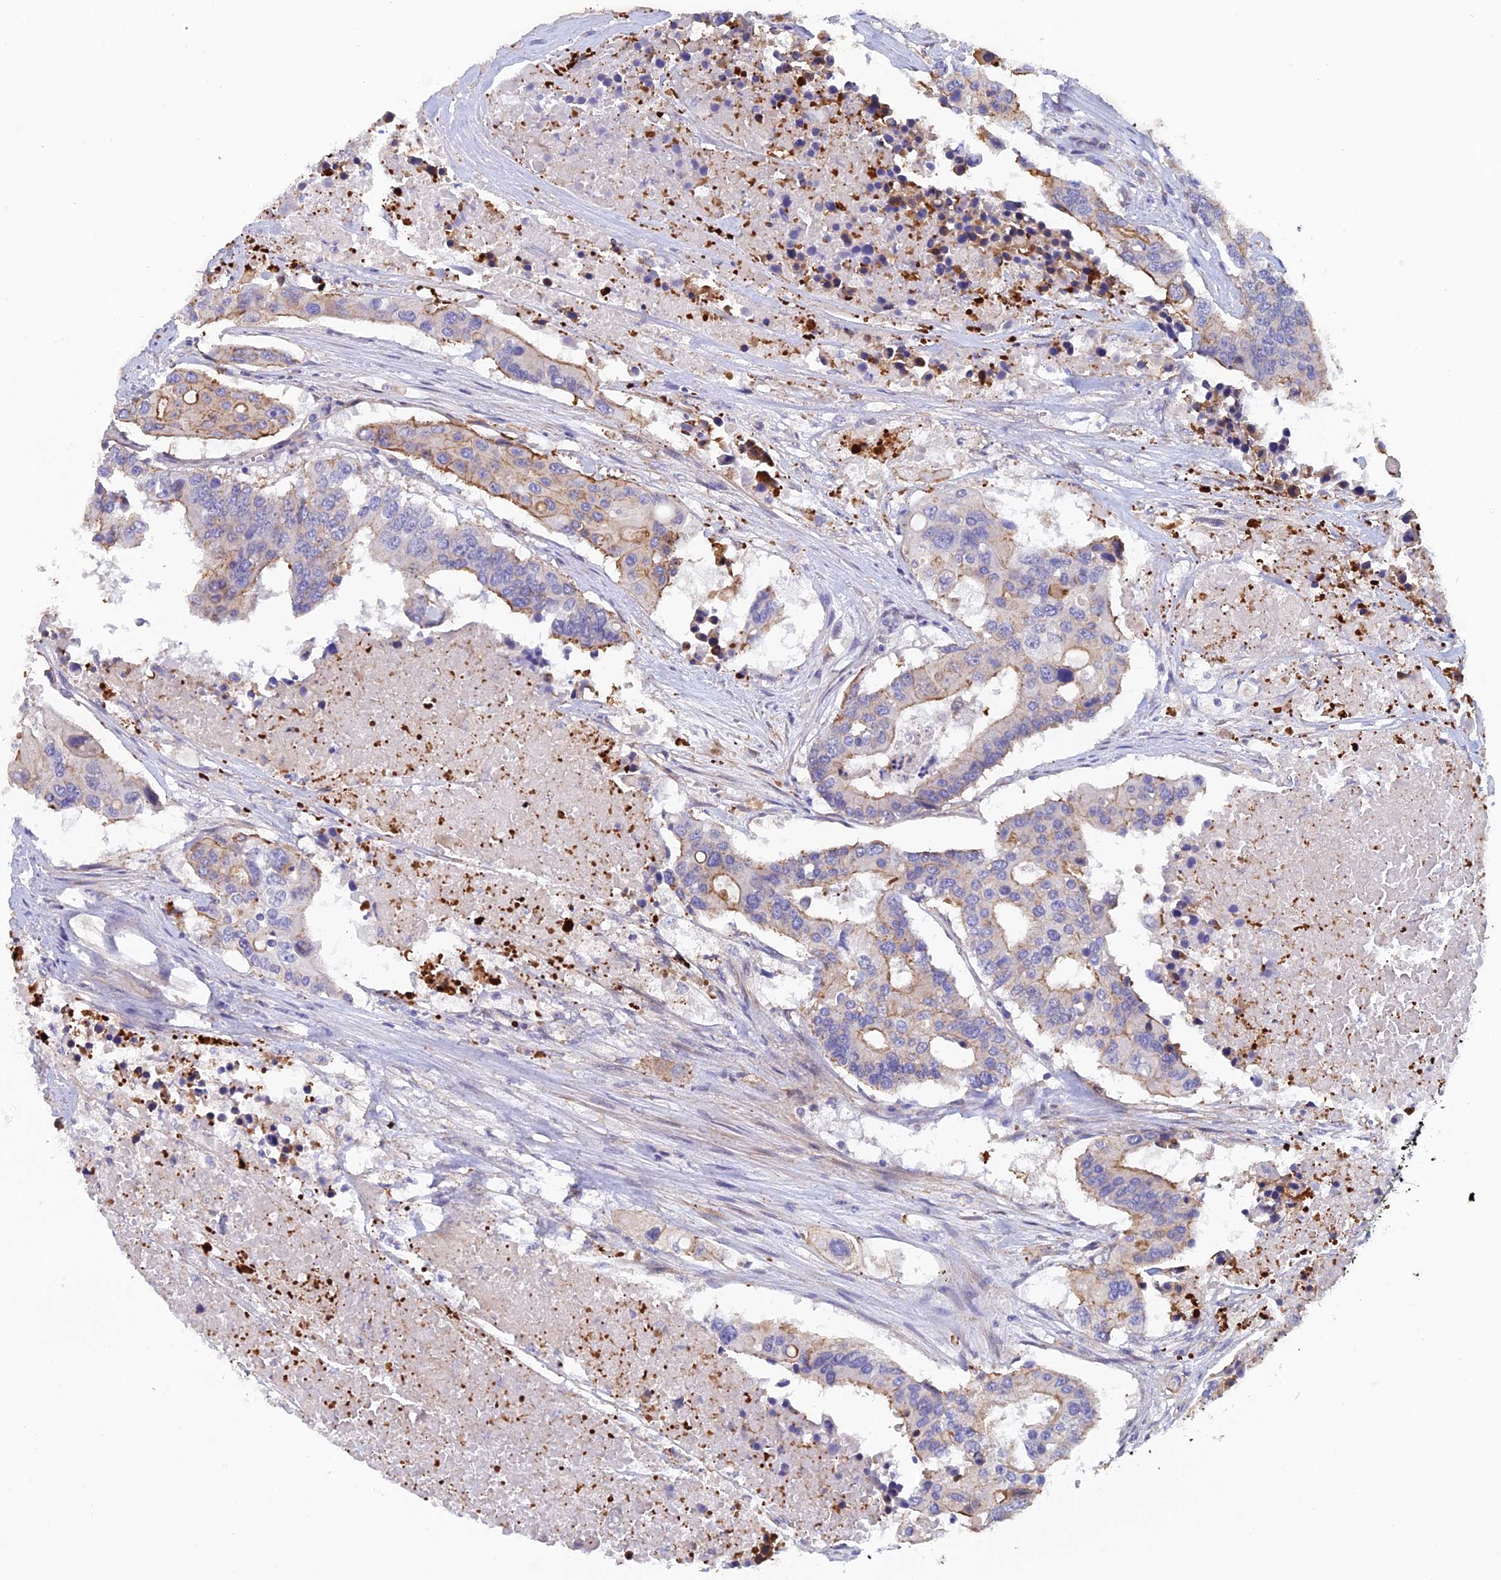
{"staining": {"intensity": "moderate", "quantity": "<25%", "location": "cytoplasmic/membranous"}, "tissue": "colorectal cancer", "cell_type": "Tumor cells", "image_type": "cancer", "snomed": [{"axis": "morphology", "description": "Adenocarcinoma, NOS"}, {"axis": "topography", "description": "Colon"}], "caption": "Moderate cytoplasmic/membranous expression for a protein is present in approximately <25% of tumor cells of adenocarcinoma (colorectal) using IHC.", "gene": "FZR1", "patient": {"sex": "male", "age": 77}}